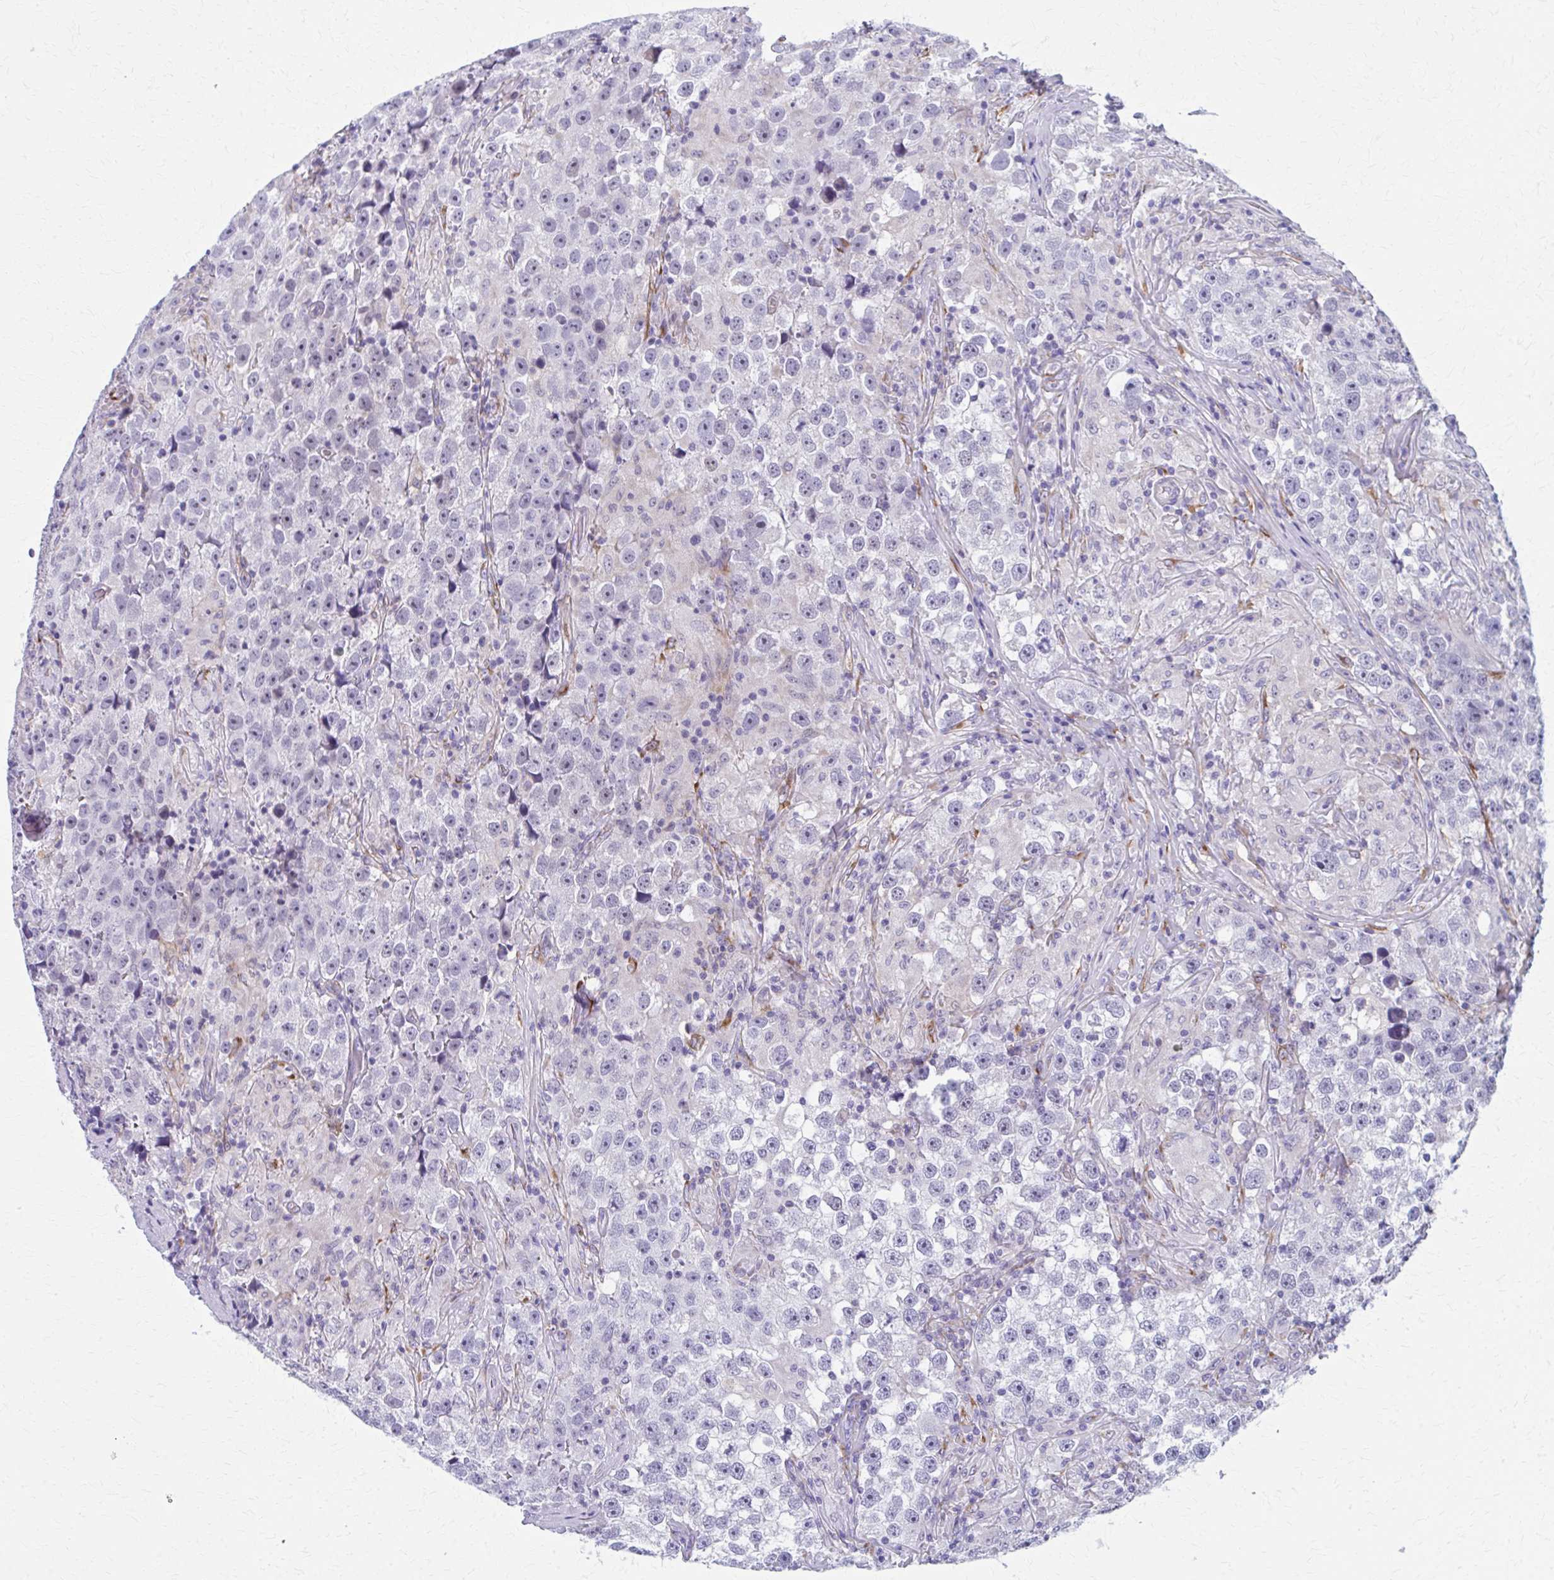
{"staining": {"intensity": "negative", "quantity": "none", "location": "none"}, "tissue": "testis cancer", "cell_type": "Tumor cells", "image_type": "cancer", "snomed": [{"axis": "morphology", "description": "Seminoma, NOS"}, {"axis": "topography", "description": "Testis"}], "caption": "Immunohistochemistry (IHC) micrograph of testis cancer (seminoma) stained for a protein (brown), which shows no expression in tumor cells. (IHC, brightfield microscopy, high magnification).", "gene": "SPATS2L", "patient": {"sex": "male", "age": 46}}